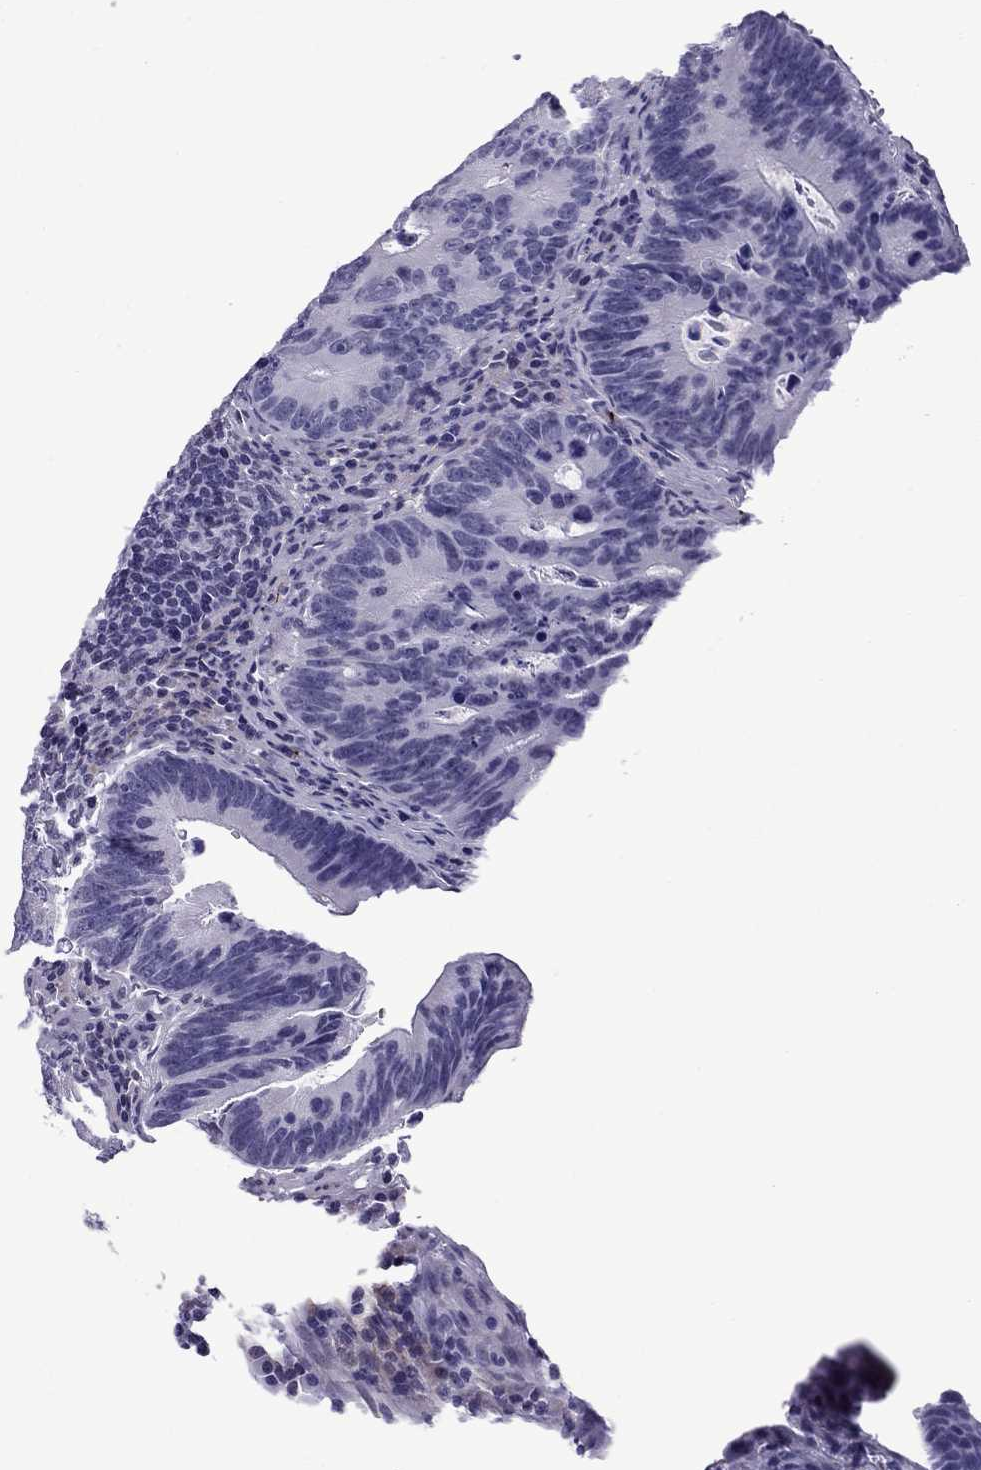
{"staining": {"intensity": "negative", "quantity": "none", "location": "none"}, "tissue": "colorectal cancer", "cell_type": "Tumor cells", "image_type": "cancer", "snomed": [{"axis": "morphology", "description": "Adenocarcinoma, NOS"}, {"axis": "topography", "description": "Colon"}], "caption": "This is an immunohistochemistry (IHC) image of colorectal cancer. There is no positivity in tumor cells.", "gene": "ZNF646", "patient": {"sex": "female", "age": 87}}